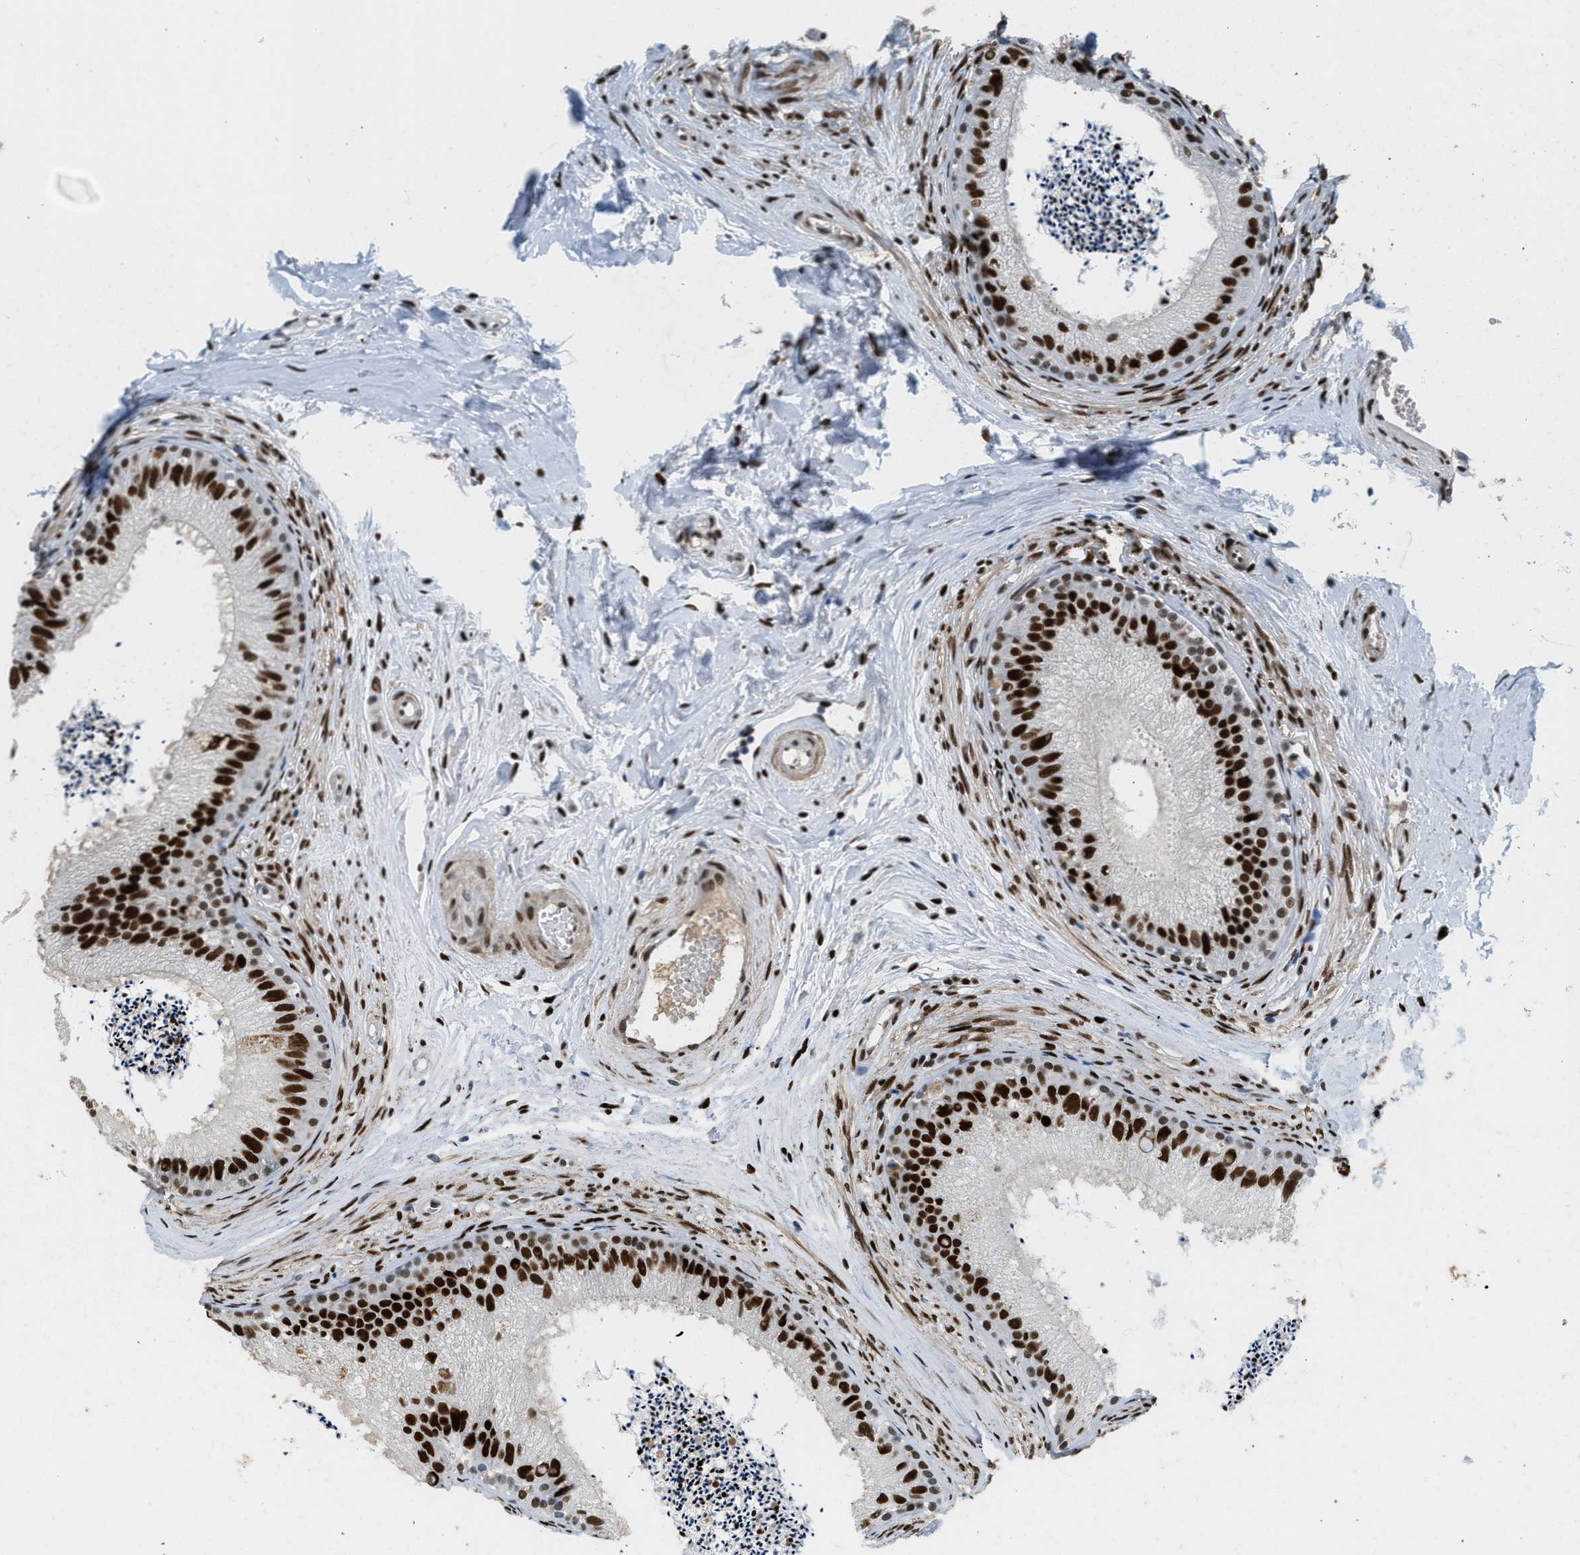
{"staining": {"intensity": "strong", "quantity": ">75%", "location": "nuclear"}, "tissue": "epididymis", "cell_type": "Glandular cells", "image_type": "normal", "snomed": [{"axis": "morphology", "description": "Normal tissue, NOS"}, {"axis": "topography", "description": "Epididymis"}], "caption": "Strong nuclear staining is identified in approximately >75% of glandular cells in normal epididymis.", "gene": "ZBTB20", "patient": {"sex": "male", "age": 56}}